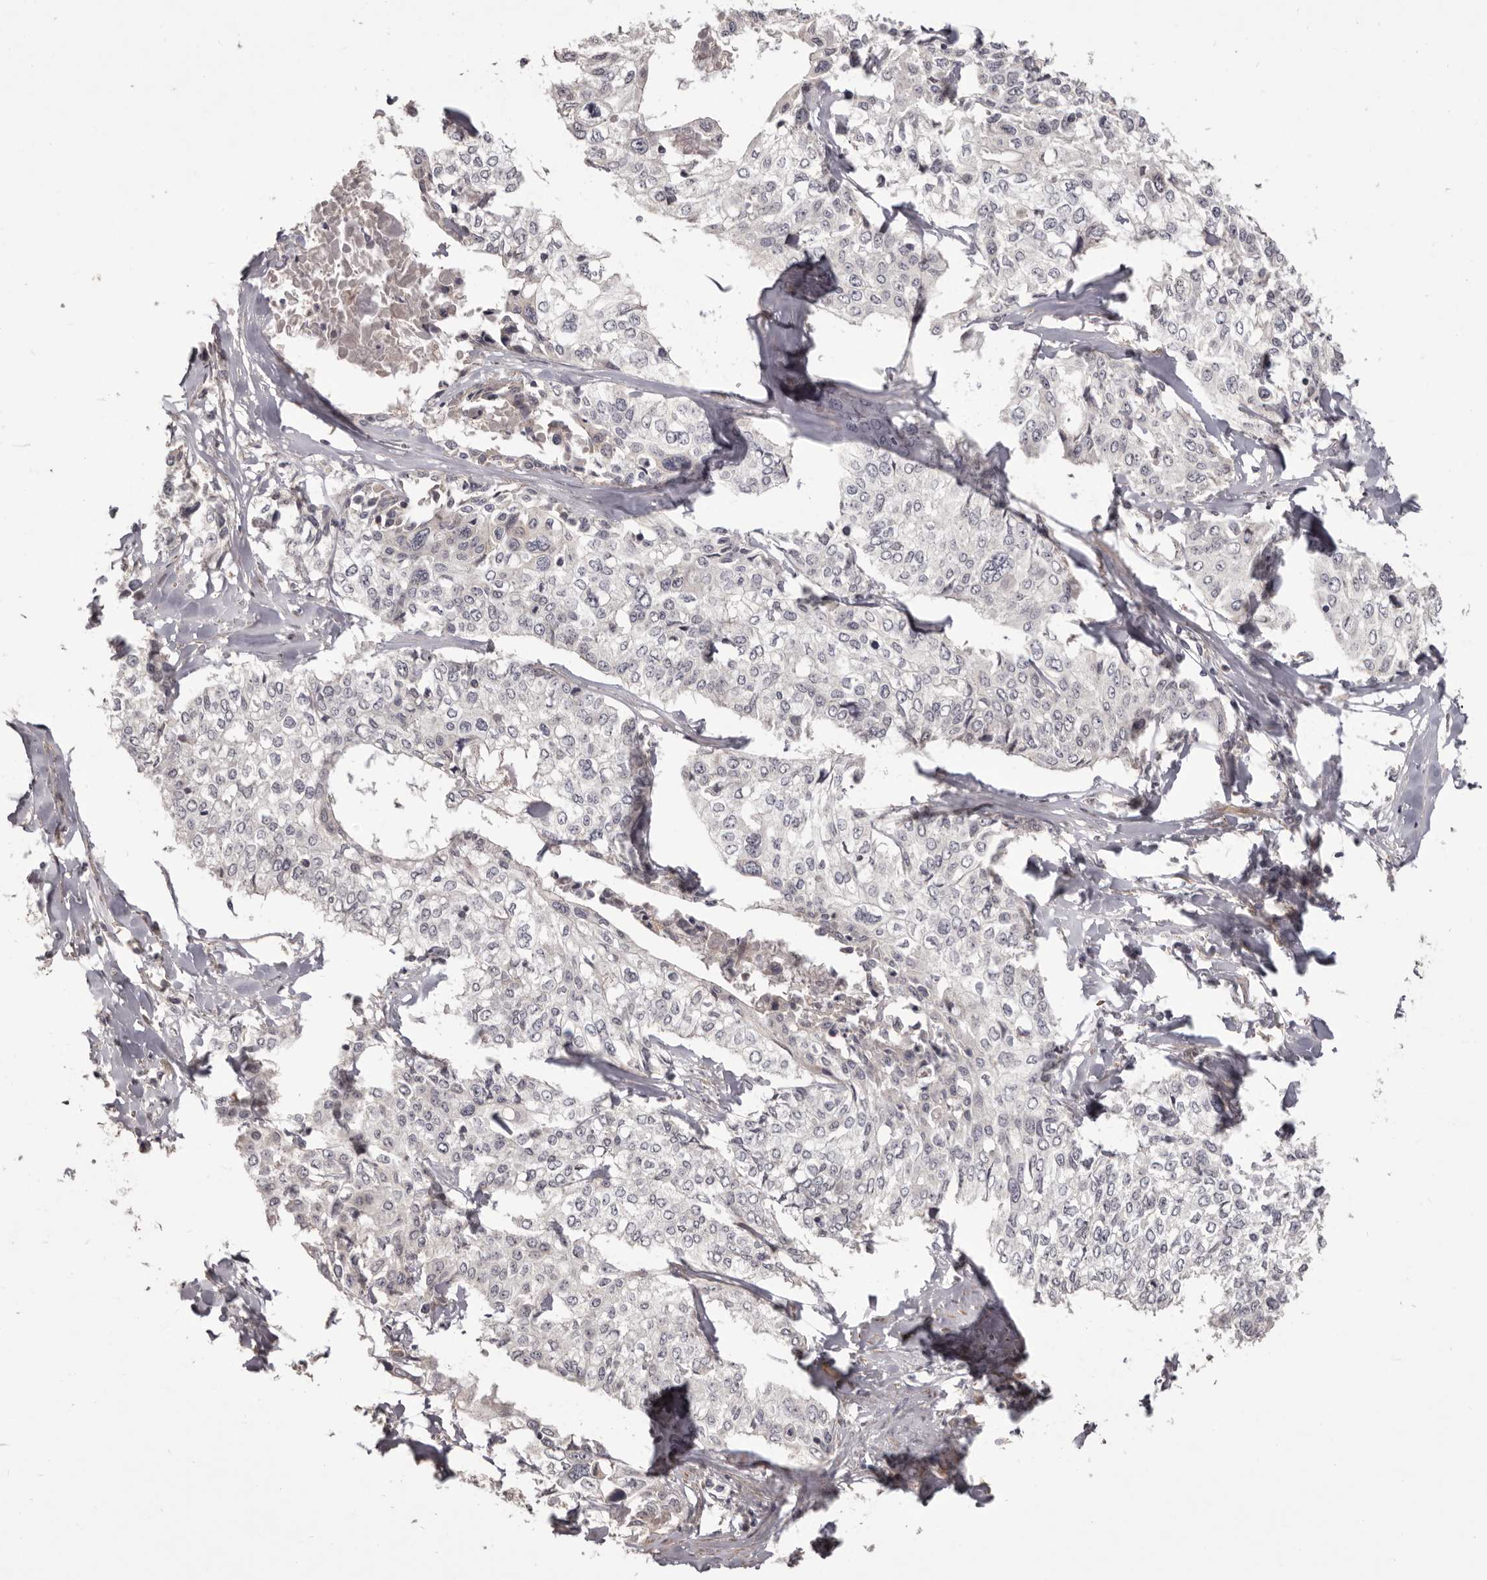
{"staining": {"intensity": "negative", "quantity": "none", "location": "none"}, "tissue": "cervical cancer", "cell_type": "Tumor cells", "image_type": "cancer", "snomed": [{"axis": "morphology", "description": "Squamous cell carcinoma, NOS"}, {"axis": "topography", "description": "Cervix"}], "caption": "Cervical cancer was stained to show a protein in brown. There is no significant expression in tumor cells. Nuclei are stained in blue.", "gene": "HRH1", "patient": {"sex": "female", "age": 31}}